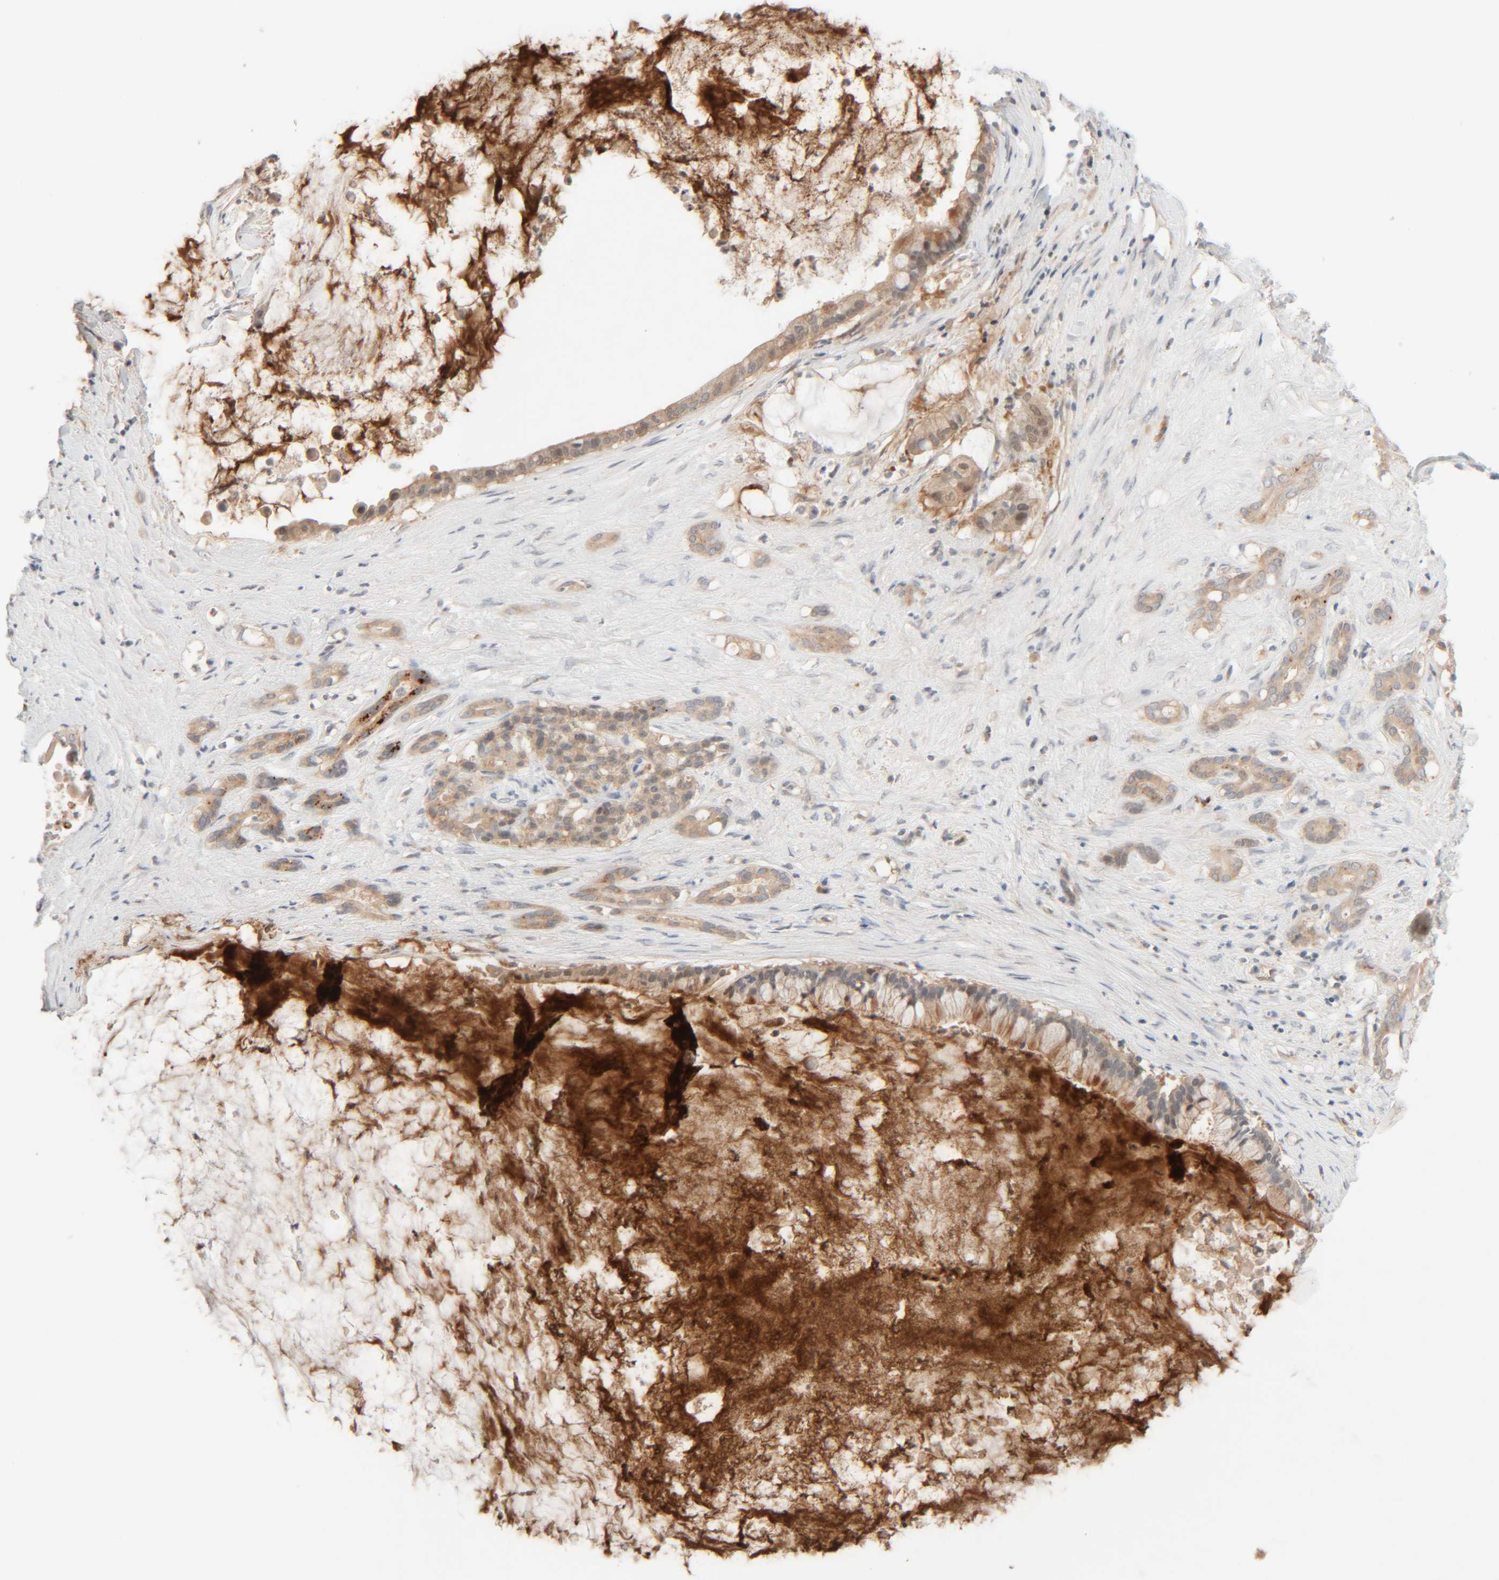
{"staining": {"intensity": "weak", "quantity": "25%-75%", "location": "cytoplasmic/membranous"}, "tissue": "pancreatic cancer", "cell_type": "Tumor cells", "image_type": "cancer", "snomed": [{"axis": "morphology", "description": "Adenocarcinoma, NOS"}, {"axis": "topography", "description": "Pancreas"}], "caption": "About 25%-75% of tumor cells in human pancreatic adenocarcinoma demonstrate weak cytoplasmic/membranous protein expression as visualized by brown immunohistochemical staining.", "gene": "CHKA", "patient": {"sex": "male", "age": 41}}